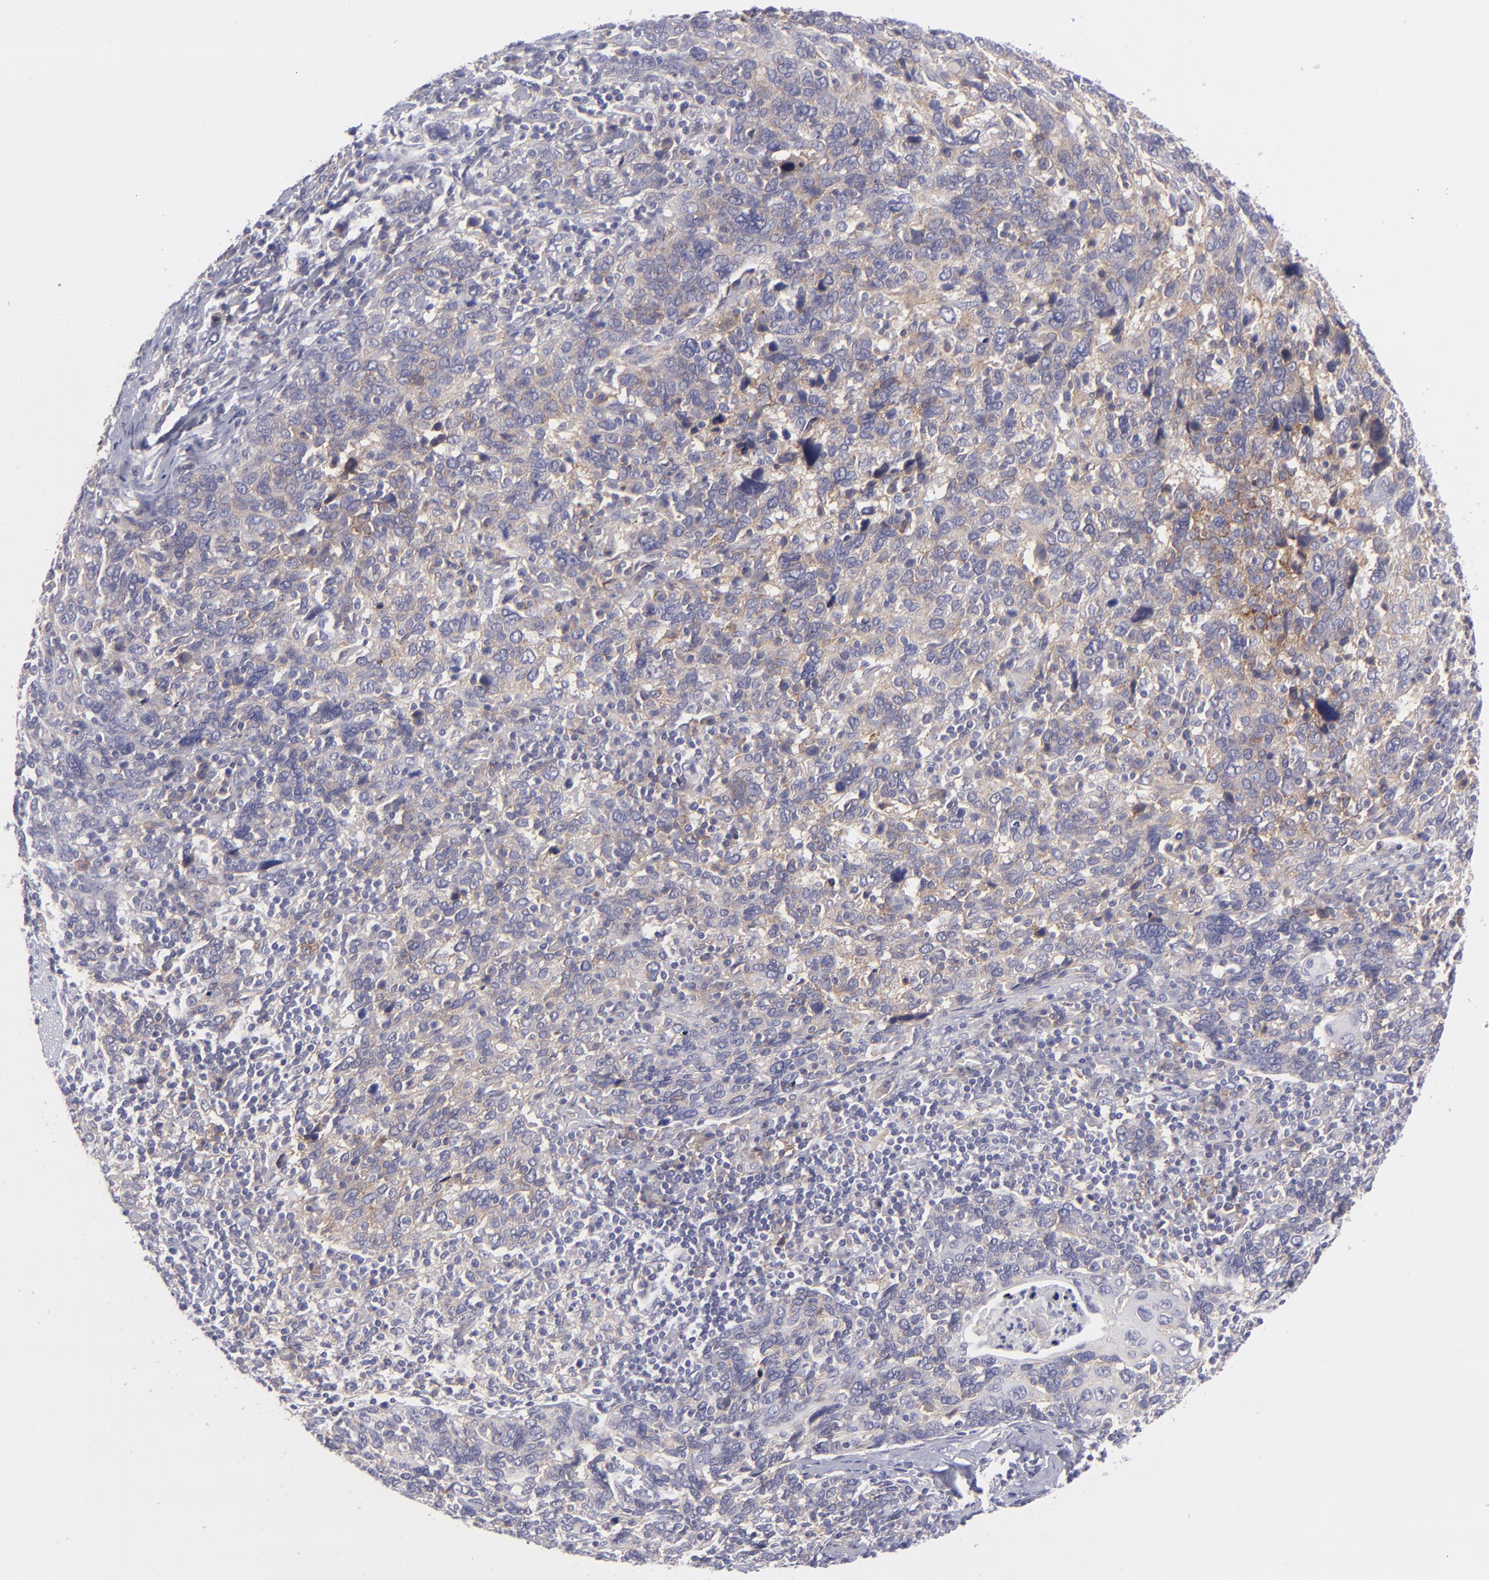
{"staining": {"intensity": "weak", "quantity": "25%-75%", "location": "cytoplasmic/membranous"}, "tissue": "cervical cancer", "cell_type": "Tumor cells", "image_type": "cancer", "snomed": [{"axis": "morphology", "description": "Squamous cell carcinoma, NOS"}, {"axis": "topography", "description": "Cervix"}], "caption": "Weak cytoplasmic/membranous staining is seen in about 25%-75% of tumor cells in cervical cancer. (Brightfield microscopy of DAB IHC at high magnification).", "gene": "BSG", "patient": {"sex": "female", "age": 41}}